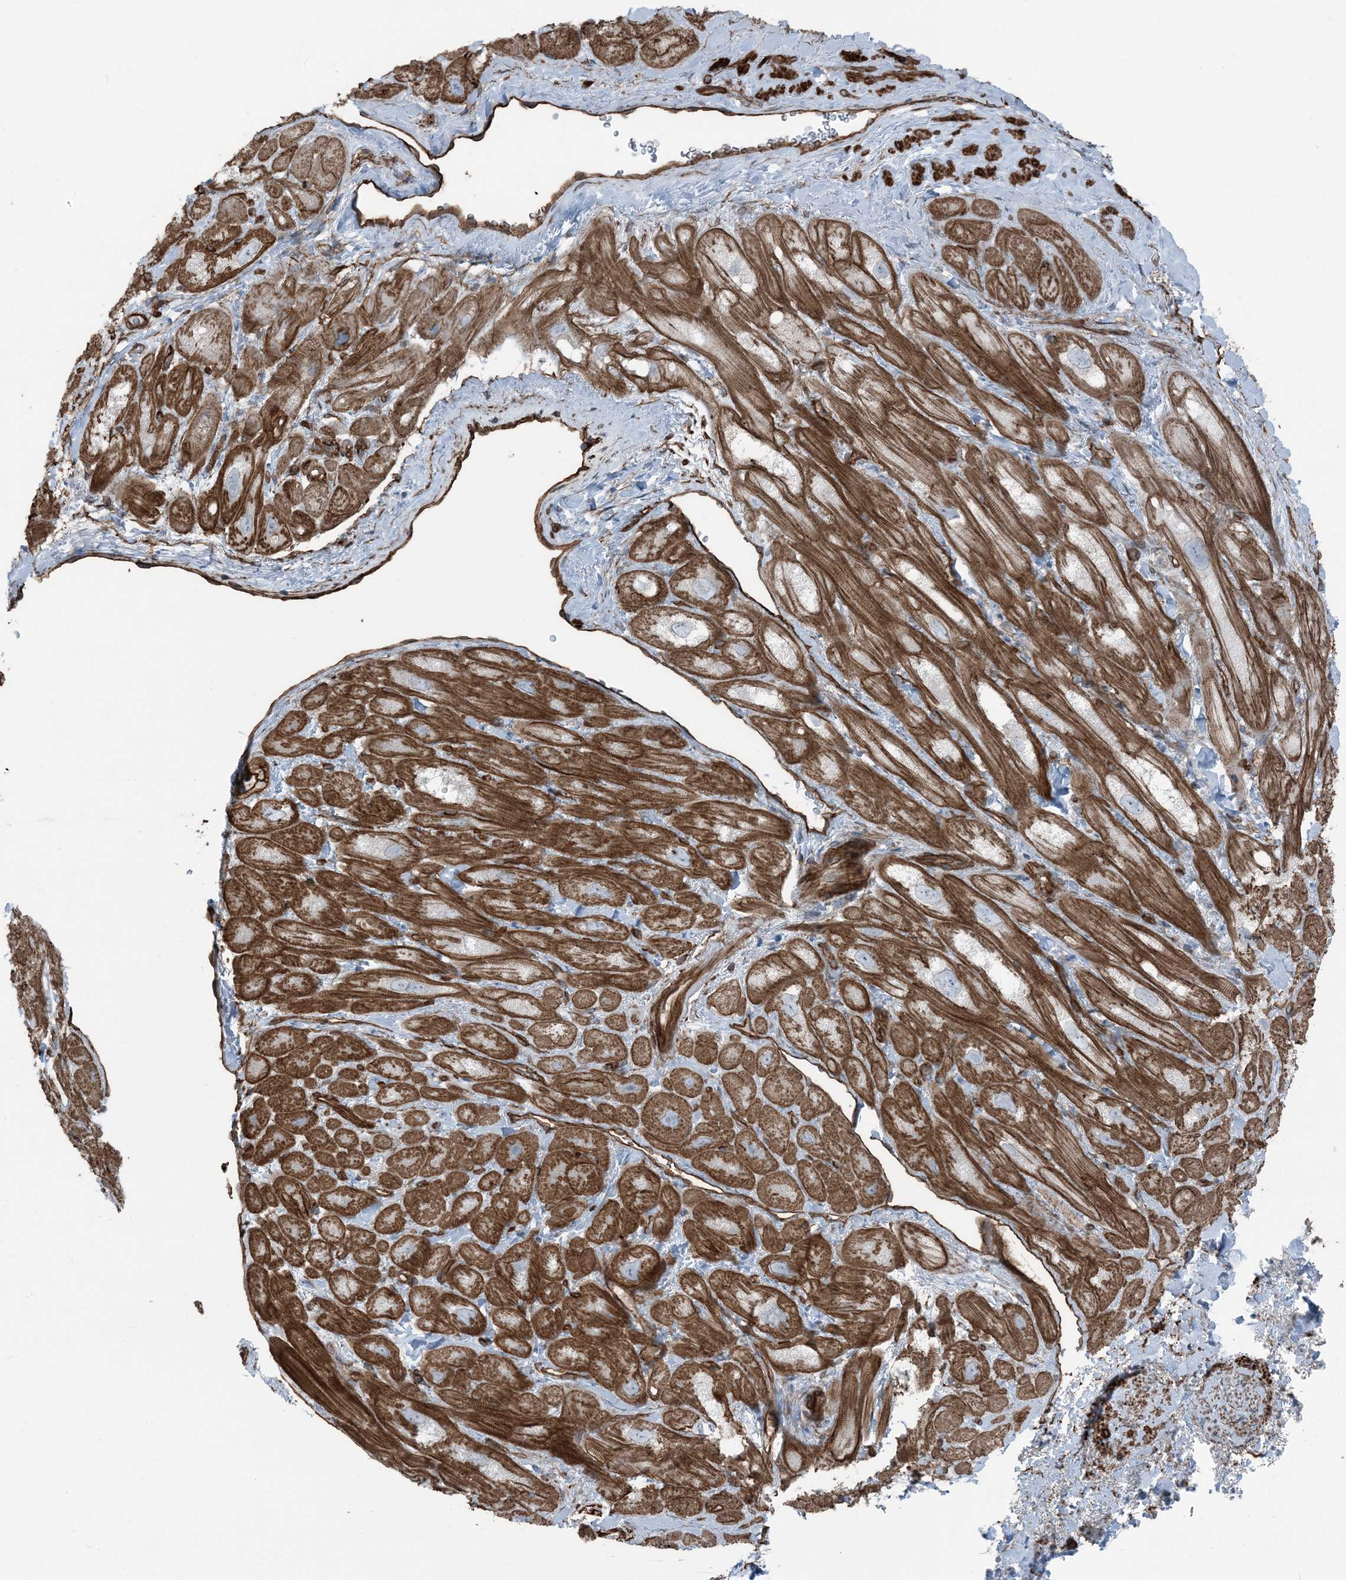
{"staining": {"intensity": "moderate", "quantity": ">75%", "location": "cytoplasmic/membranous"}, "tissue": "heart muscle", "cell_type": "Cardiomyocytes", "image_type": "normal", "snomed": [{"axis": "morphology", "description": "Normal tissue, NOS"}, {"axis": "topography", "description": "Heart"}], "caption": "Immunohistochemical staining of benign human heart muscle displays moderate cytoplasmic/membranous protein positivity in about >75% of cardiomyocytes.", "gene": "ZFP90", "patient": {"sex": "male", "age": 49}}